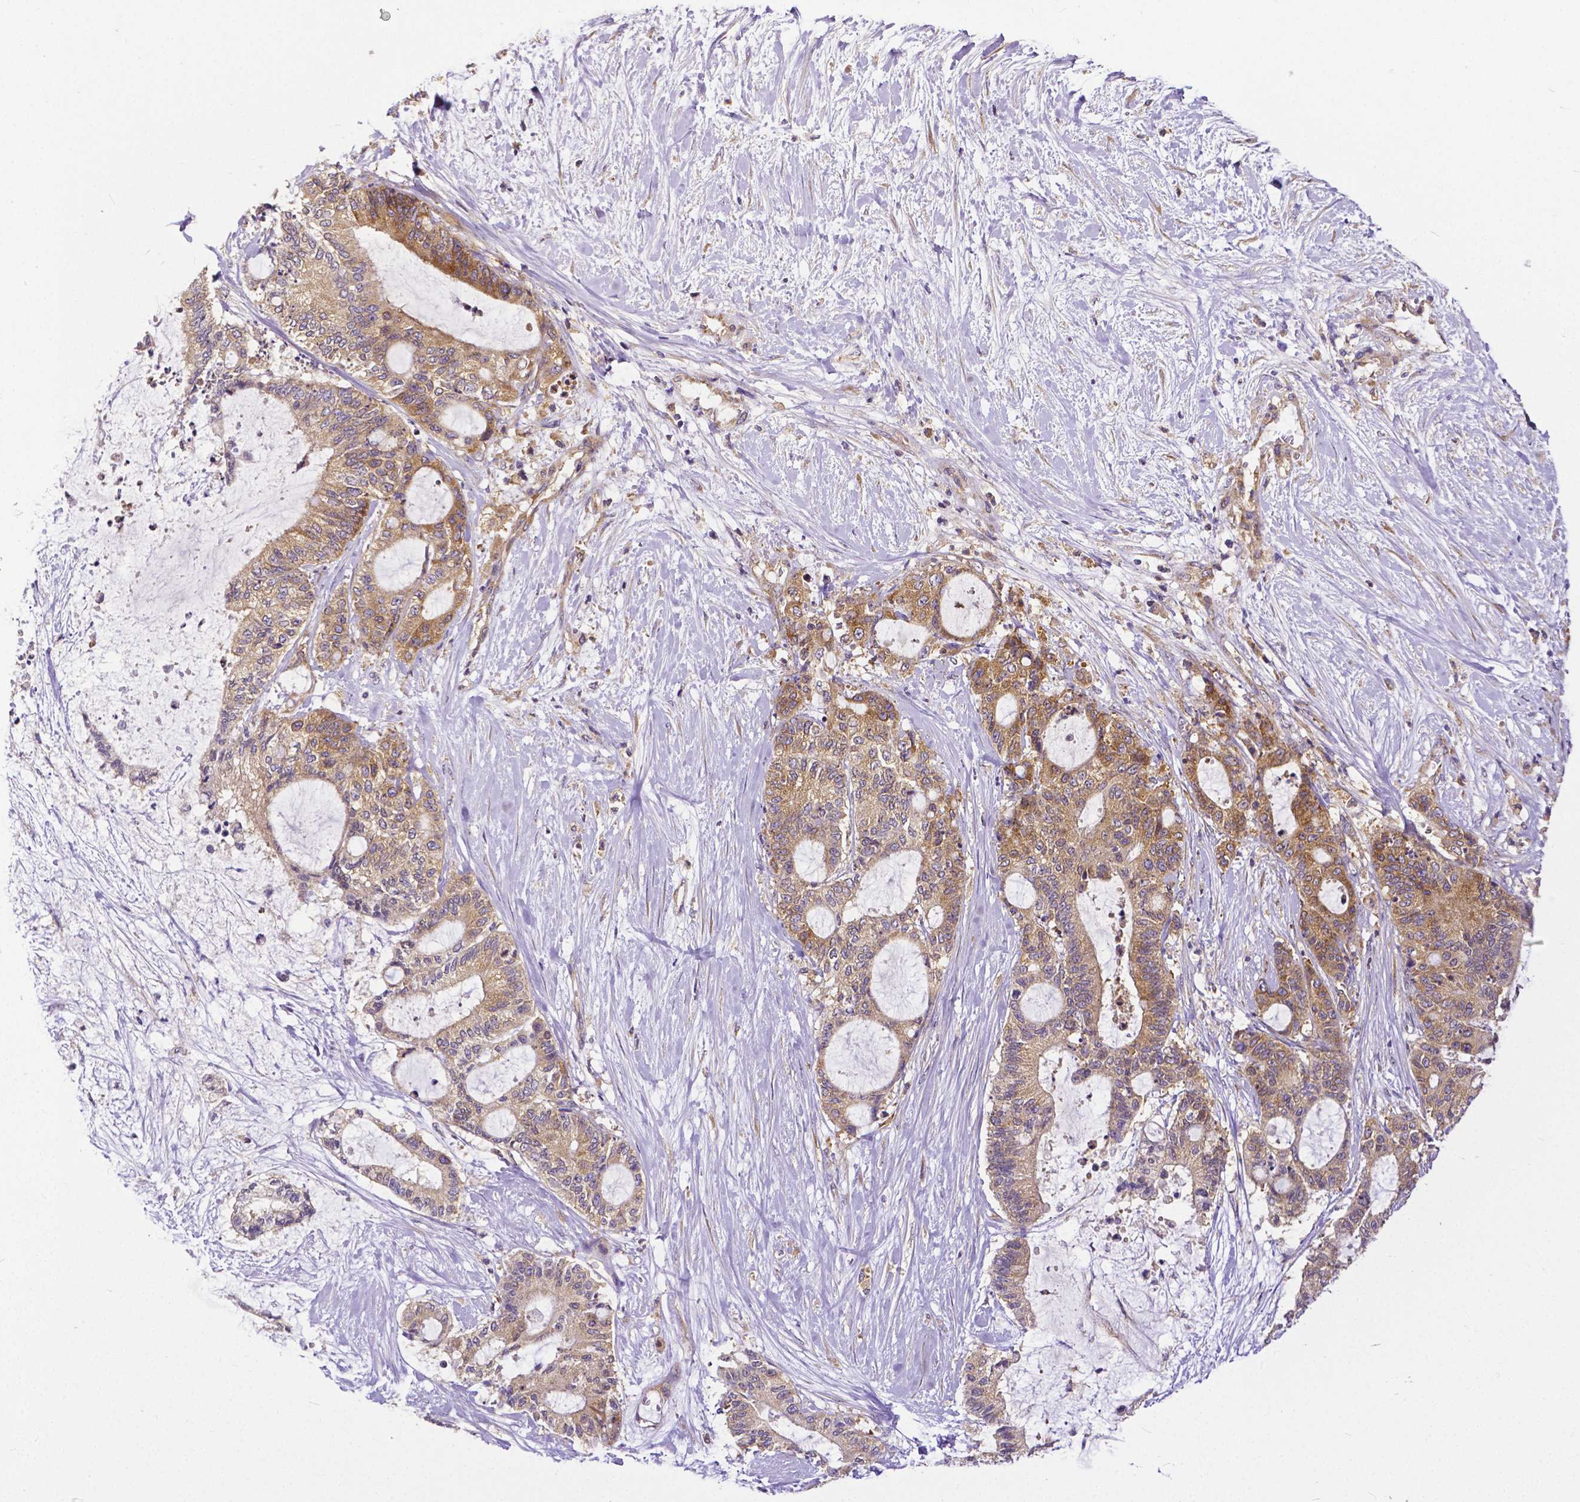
{"staining": {"intensity": "moderate", "quantity": ">75%", "location": "cytoplasmic/membranous"}, "tissue": "liver cancer", "cell_type": "Tumor cells", "image_type": "cancer", "snomed": [{"axis": "morphology", "description": "Normal tissue, NOS"}, {"axis": "morphology", "description": "Cholangiocarcinoma"}, {"axis": "topography", "description": "Liver"}, {"axis": "topography", "description": "Peripheral nerve tissue"}], "caption": "Protein analysis of liver cholangiocarcinoma tissue exhibits moderate cytoplasmic/membranous positivity in approximately >75% of tumor cells.", "gene": "DICER1", "patient": {"sex": "female", "age": 73}}